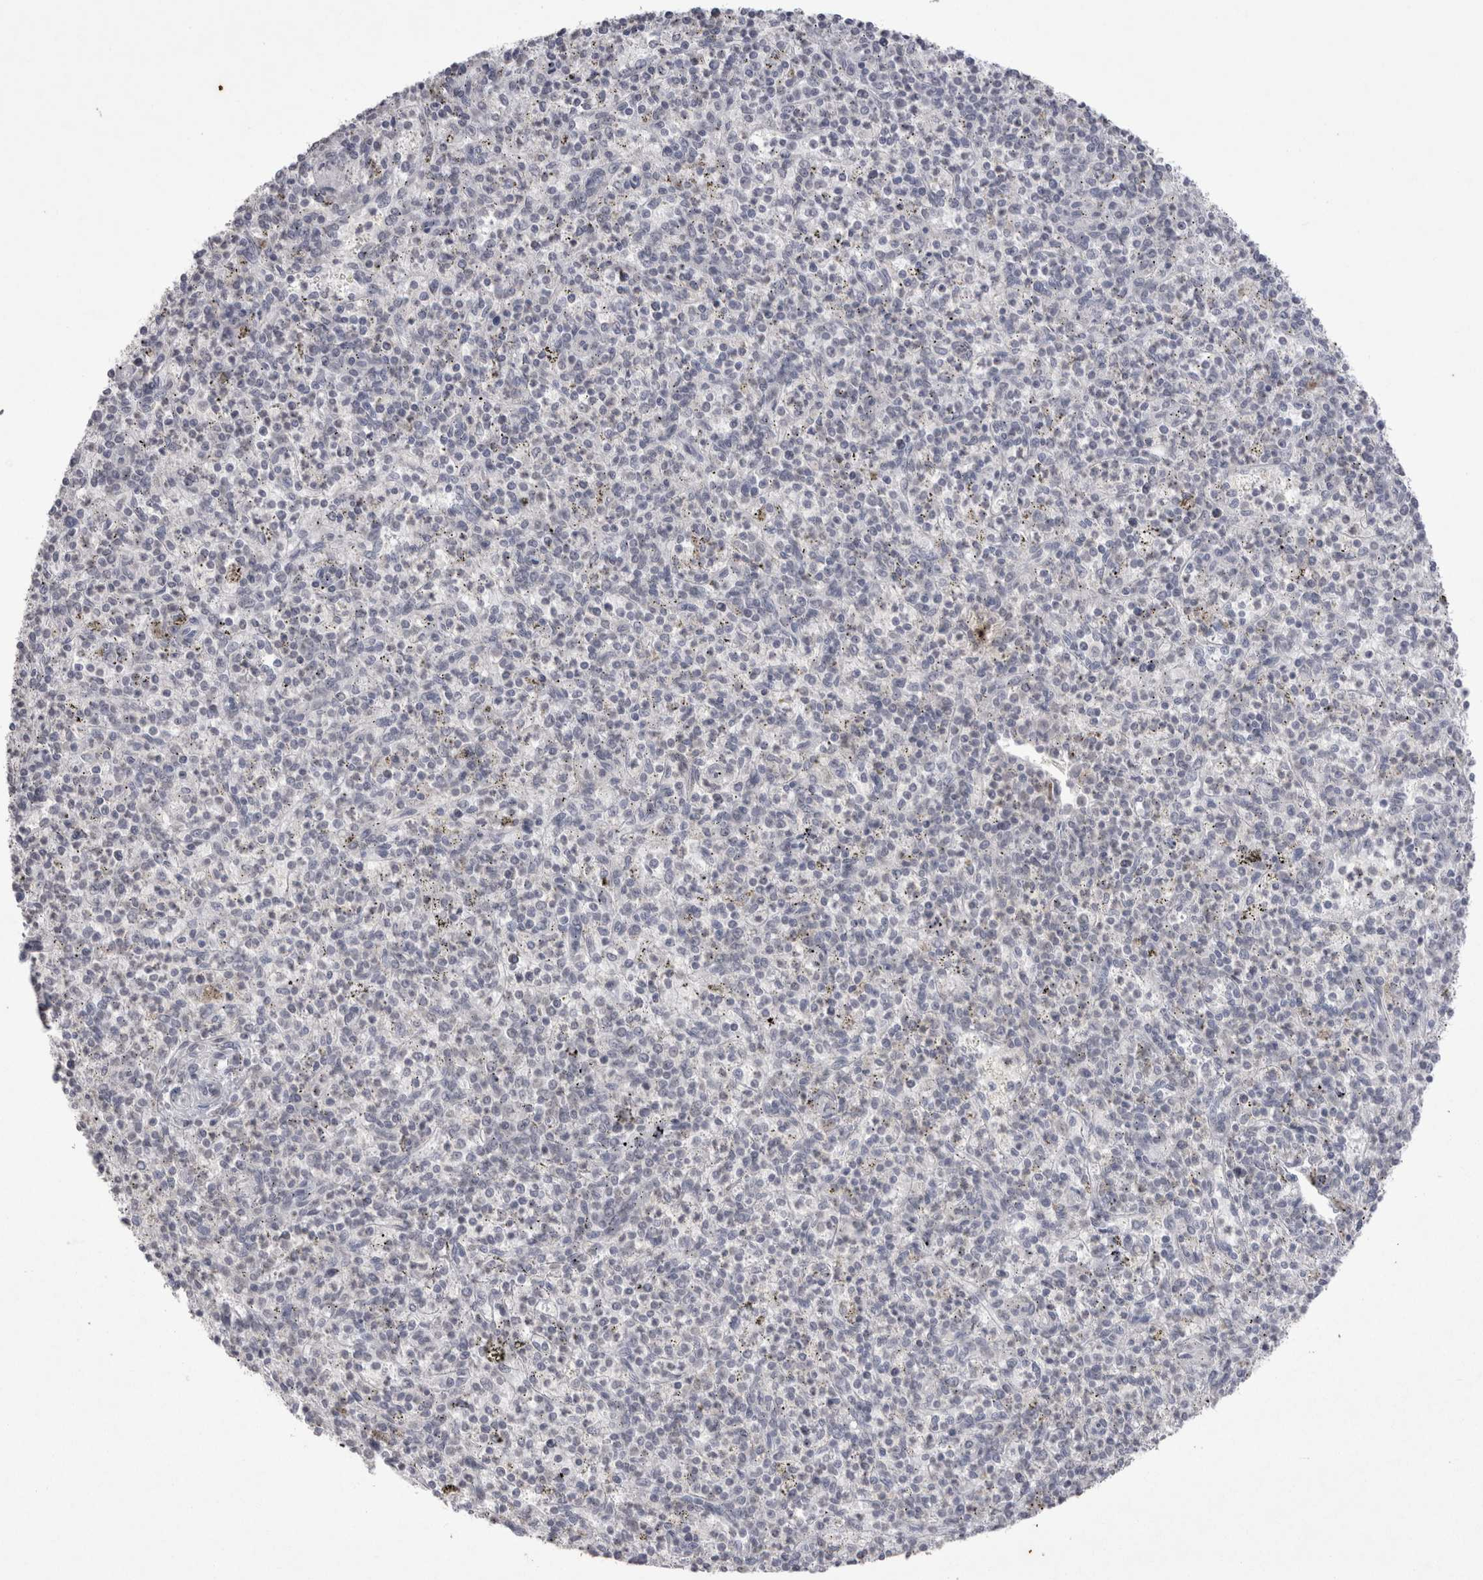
{"staining": {"intensity": "negative", "quantity": "none", "location": "none"}, "tissue": "spleen", "cell_type": "Cells in red pulp", "image_type": "normal", "snomed": [{"axis": "morphology", "description": "Normal tissue, NOS"}, {"axis": "topography", "description": "Spleen"}], "caption": "This is an immunohistochemistry histopathology image of benign human spleen. There is no staining in cells in red pulp.", "gene": "DDX4", "patient": {"sex": "male", "age": 72}}